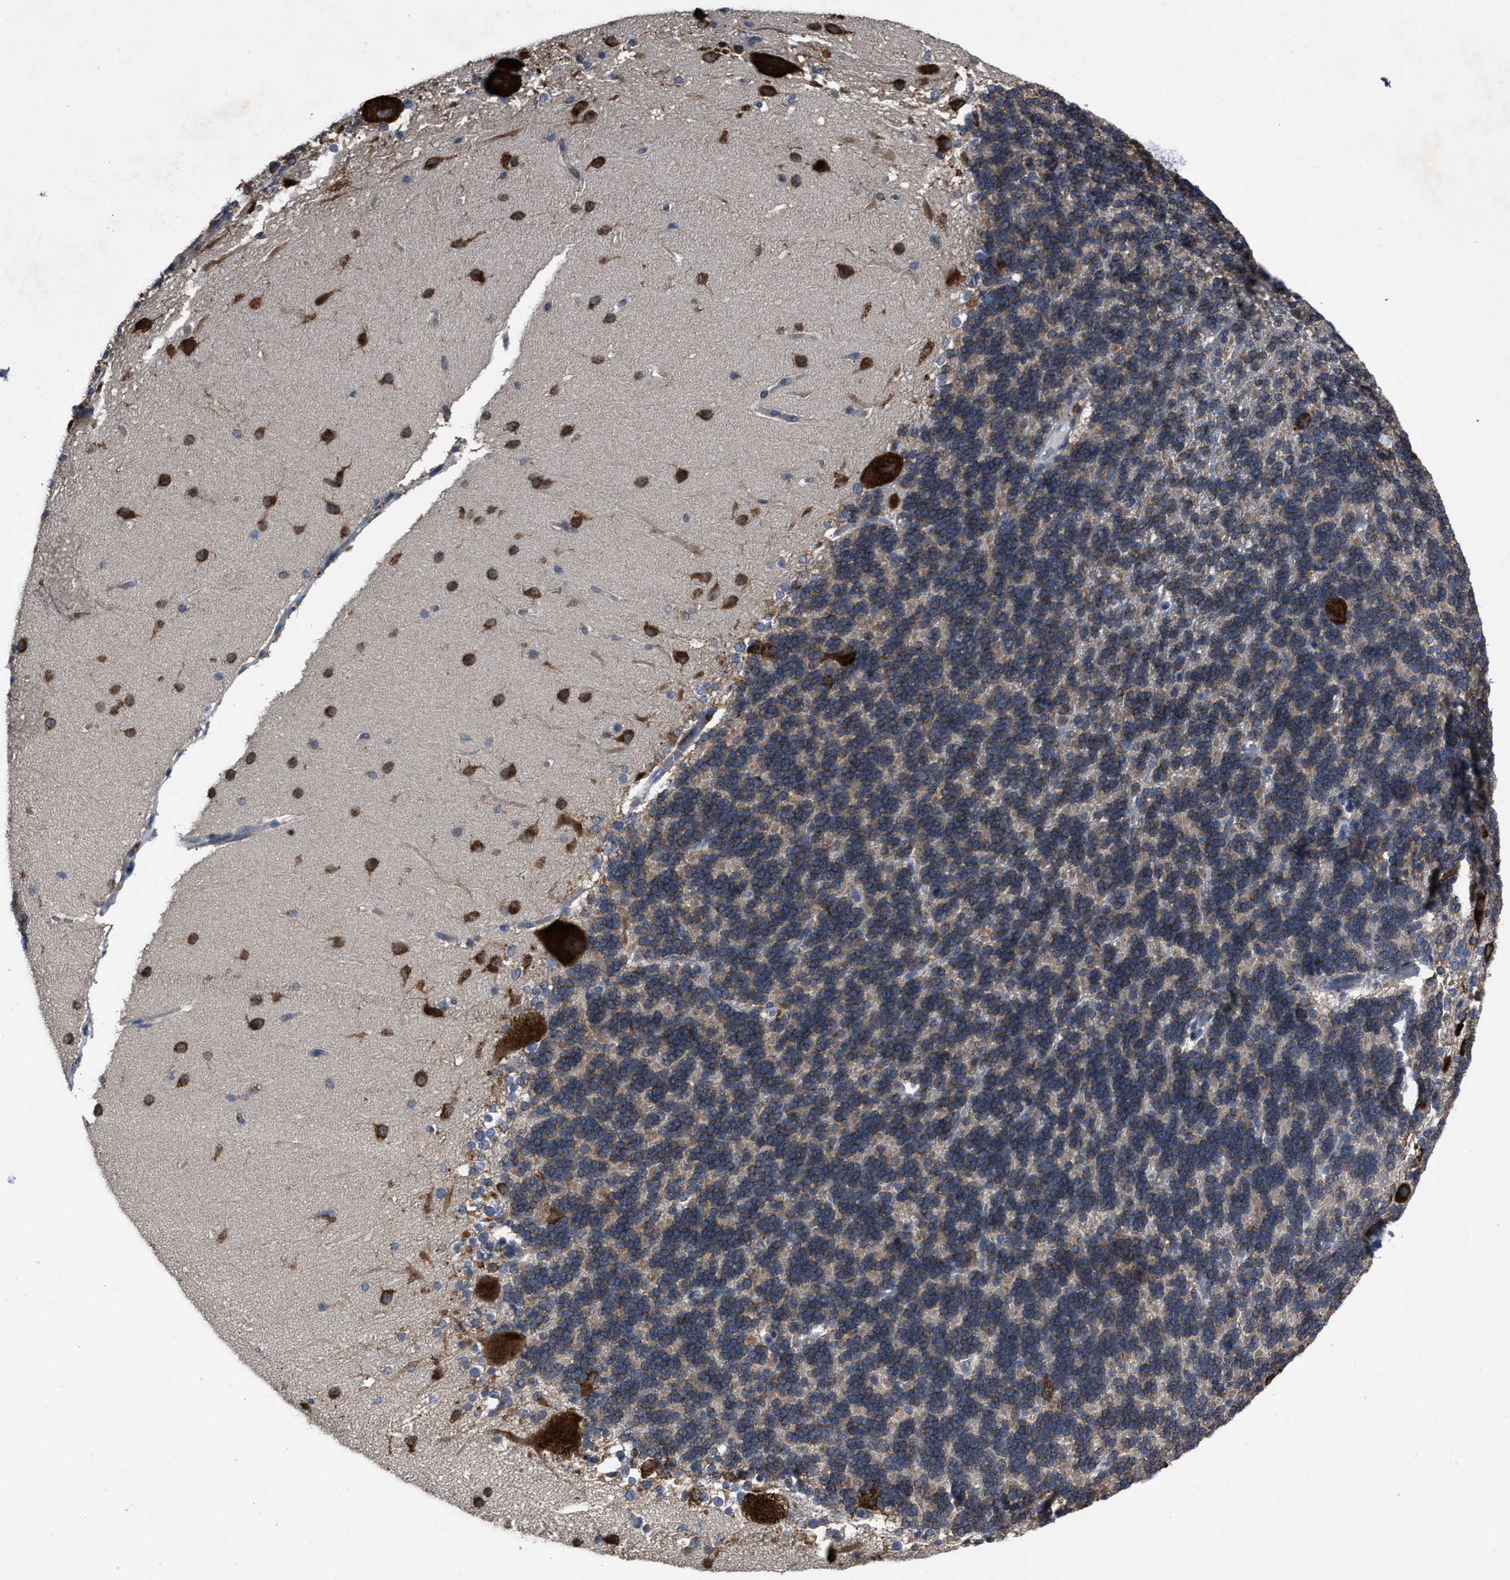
{"staining": {"intensity": "weak", "quantity": "25%-75%", "location": "cytoplasmic/membranous"}, "tissue": "cerebellum", "cell_type": "Cells in granular layer", "image_type": "normal", "snomed": [{"axis": "morphology", "description": "Normal tissue, NOS"}, {"axis": "topography", "description": "Cerebellum"}], "caption": "Benign cerebellum exhibits weak cytoplasmic/membranous expression in approximately 25%-75% of cells in granular layer.", "gene": "UPF1", "patient": {"sex": "female", "age": 19}}